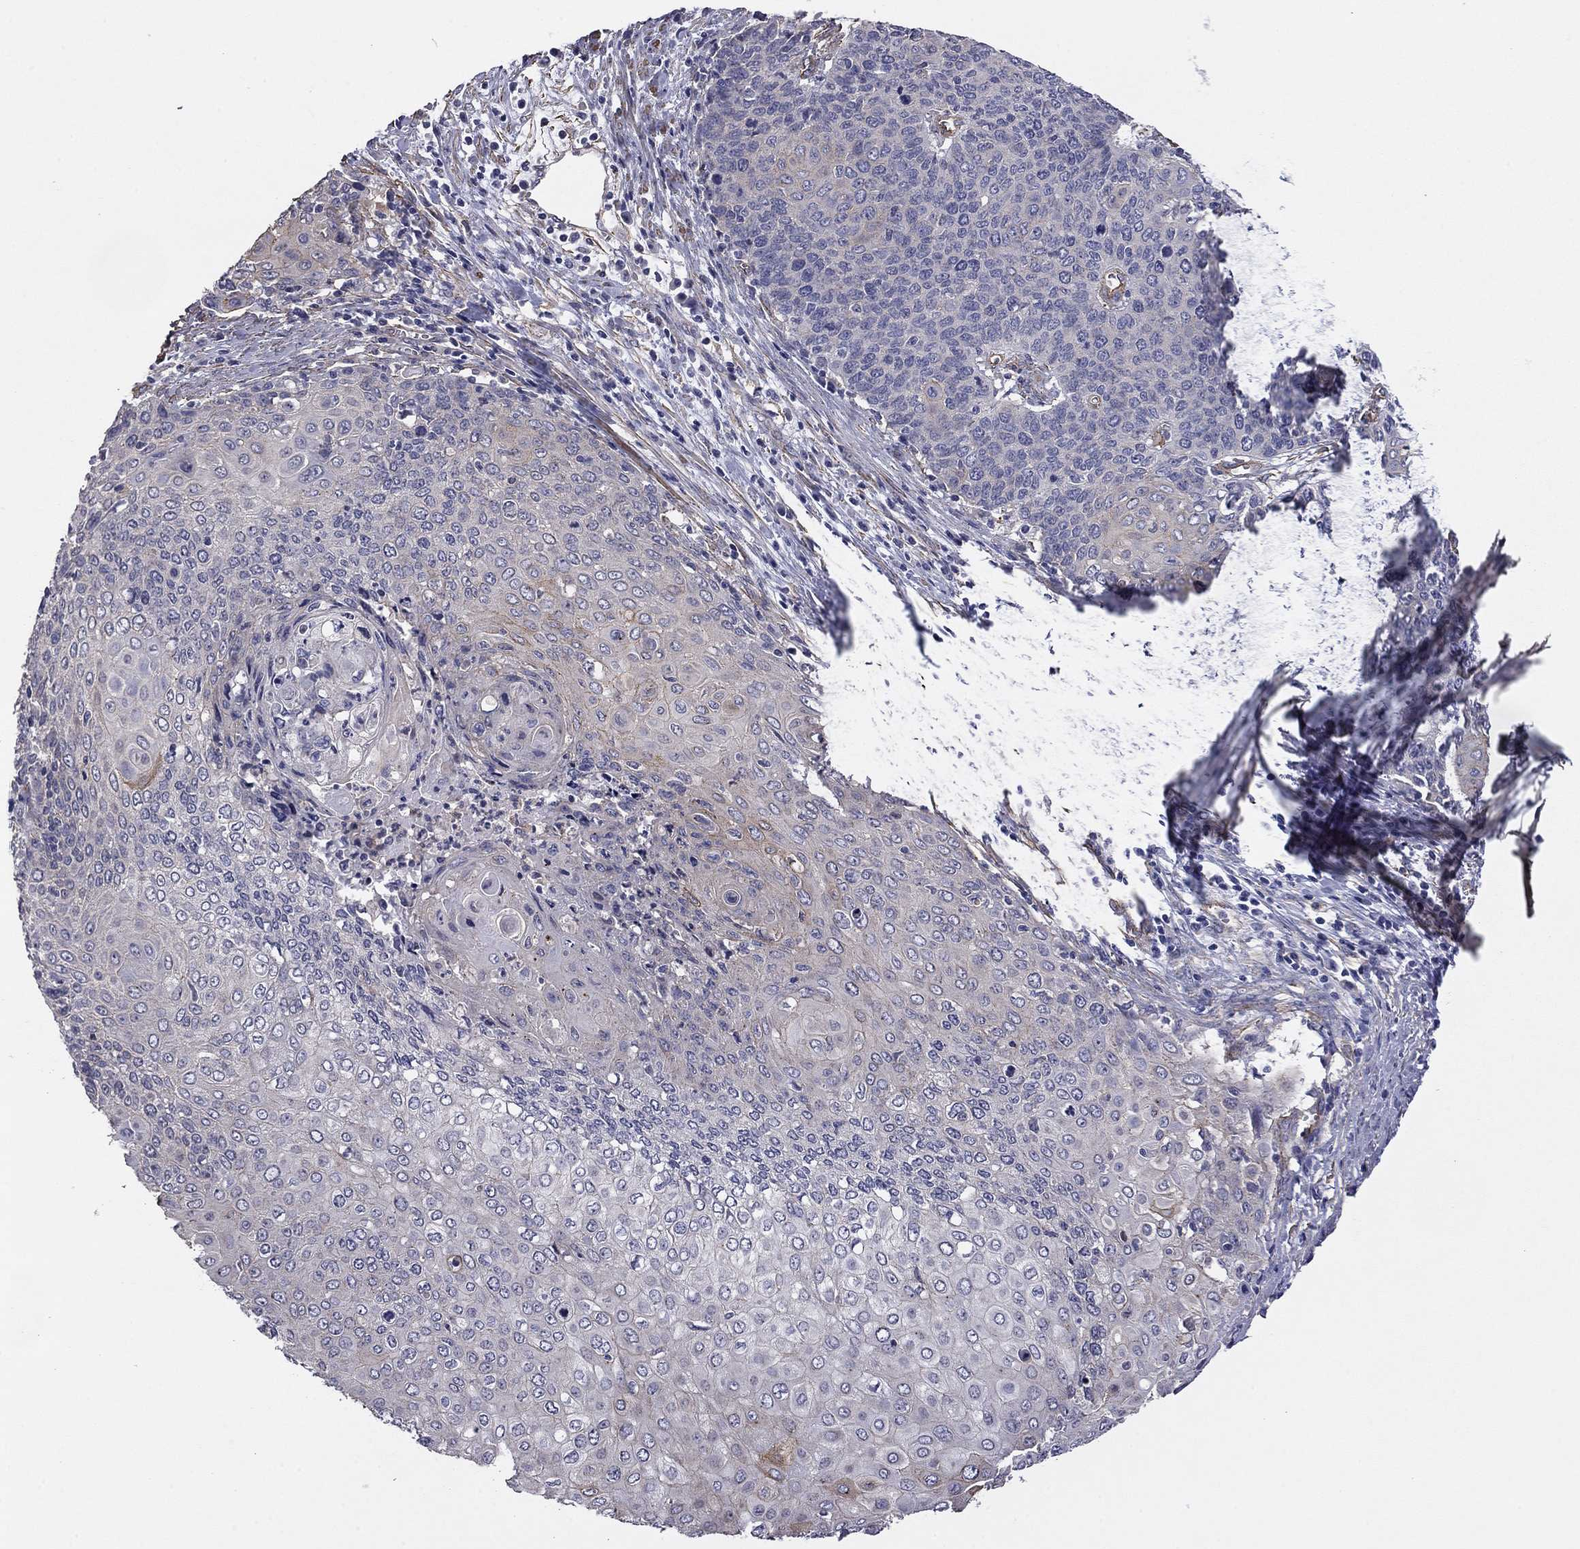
{"staining": {"intensity": "negative", "quantity": "none", "location": "none"}, "tissue": "cervical cancer", "cell_type": "Tumor cells", "image_type": "cancer", "snomed": [{"axis": "morphology", "description": "Squamous cell carcinoma, NOS"}, {"axis": "topography", "description": "Cervix"}], "caption": "This photomicrograph is of cervical cancer (squamous cell carcinoma) stained with immunohistochemistry to label a protein in brown with the nuclei are counter-stained blue. There is no positivity in tumor cells.", "gene": "TCHH", "patient": {"sex": "female", "age": 39}}